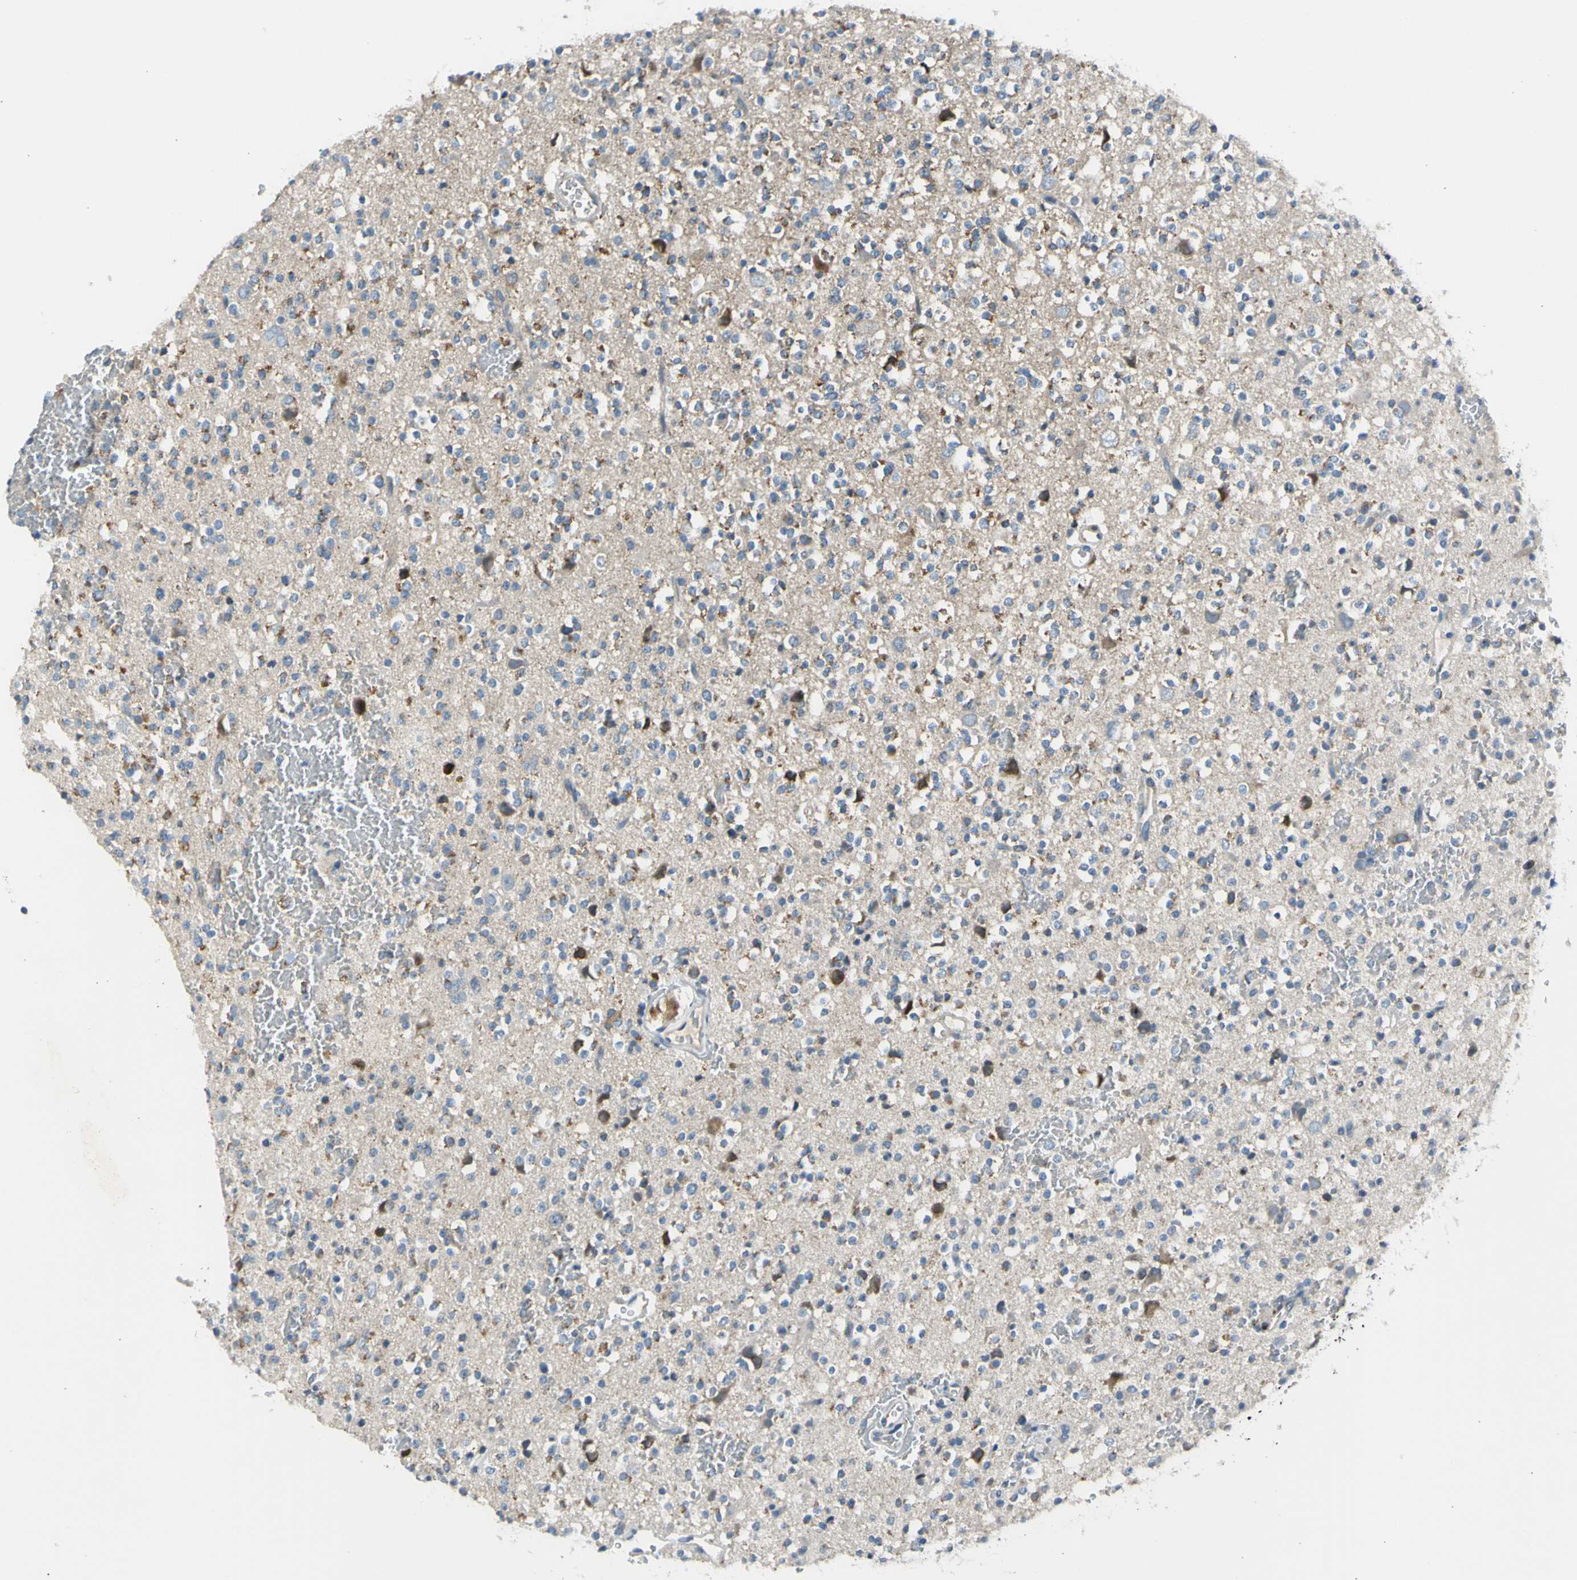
{"staining": {"intensity": "weak", "quantity": "<25%", "location": "cytoplasmic/membranous"}, "tissue": "glioma", "cell_type": "Tumor cells", "image_type": "cancer", "snomed": [{"axis": "morphology", "description": "Glioma, malignant, High grade"}, {"axis": "topography", "description": "Brain"}], "caption": "Immunohistochemistry of human glioma reveals no staining in tumor cells.", "gene": "NPHP3", "patient": {"sex": "male", "age": 47}}